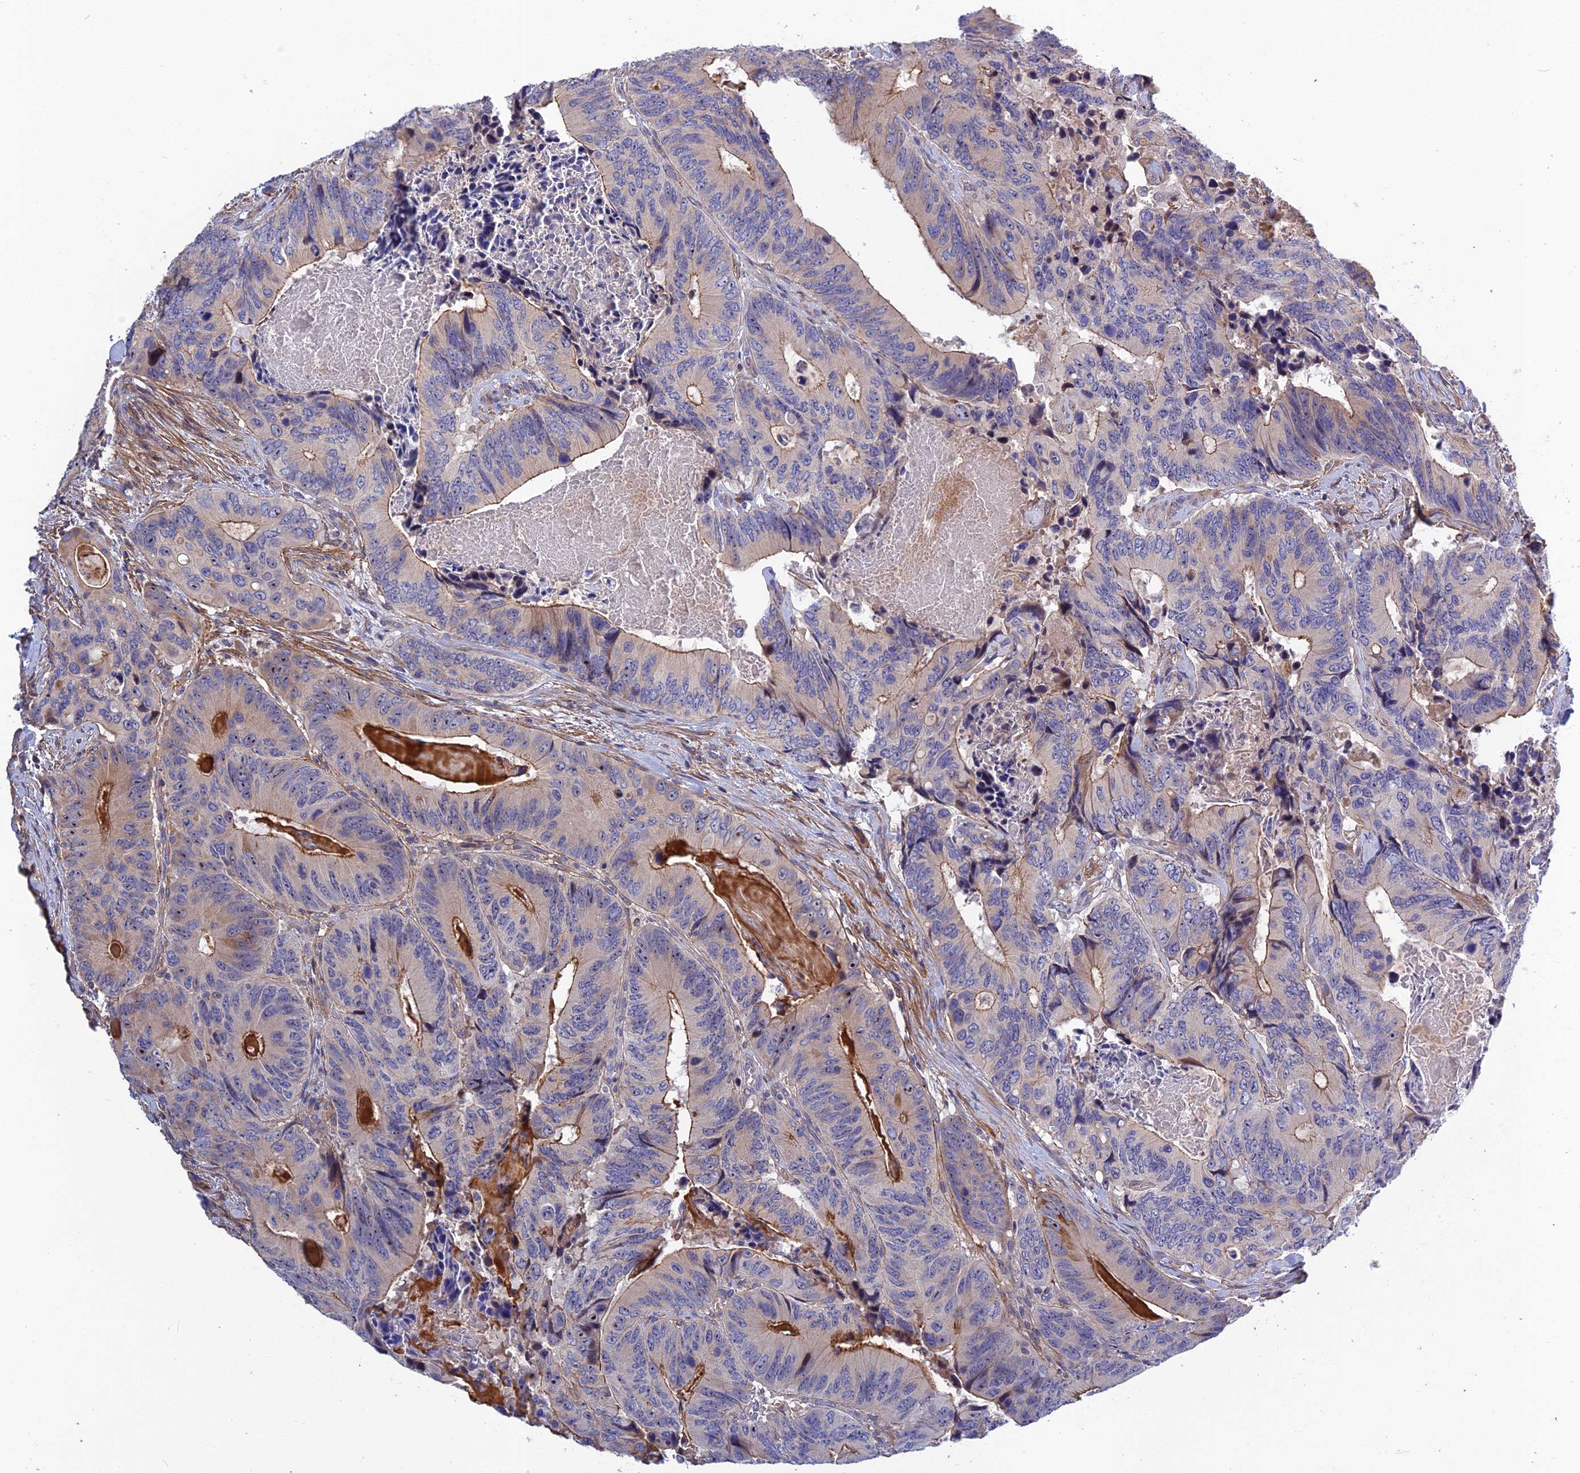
{"staining": {"intensity": "moderate", "quantity": "<25%", "location": "cytoplasmic/membranous"}, "tissue": "colorectal cancer", "cell_type": "Tumor cells", "image_type": "cancer", "snomed": [{"axis": "morphology", "description": "Adenocarcinoma, NOS"}, {"axis": "topography", "description": "Colon"}], "caption": "IHC histopathology image of colorectal cancer stained for a protein (brown), which displays low levels of moderate cytoplasmic/membranous staining in about <25% of tumor cells.", "gene": "CRACD", "patient": {"sex": "male", "age": 84}}